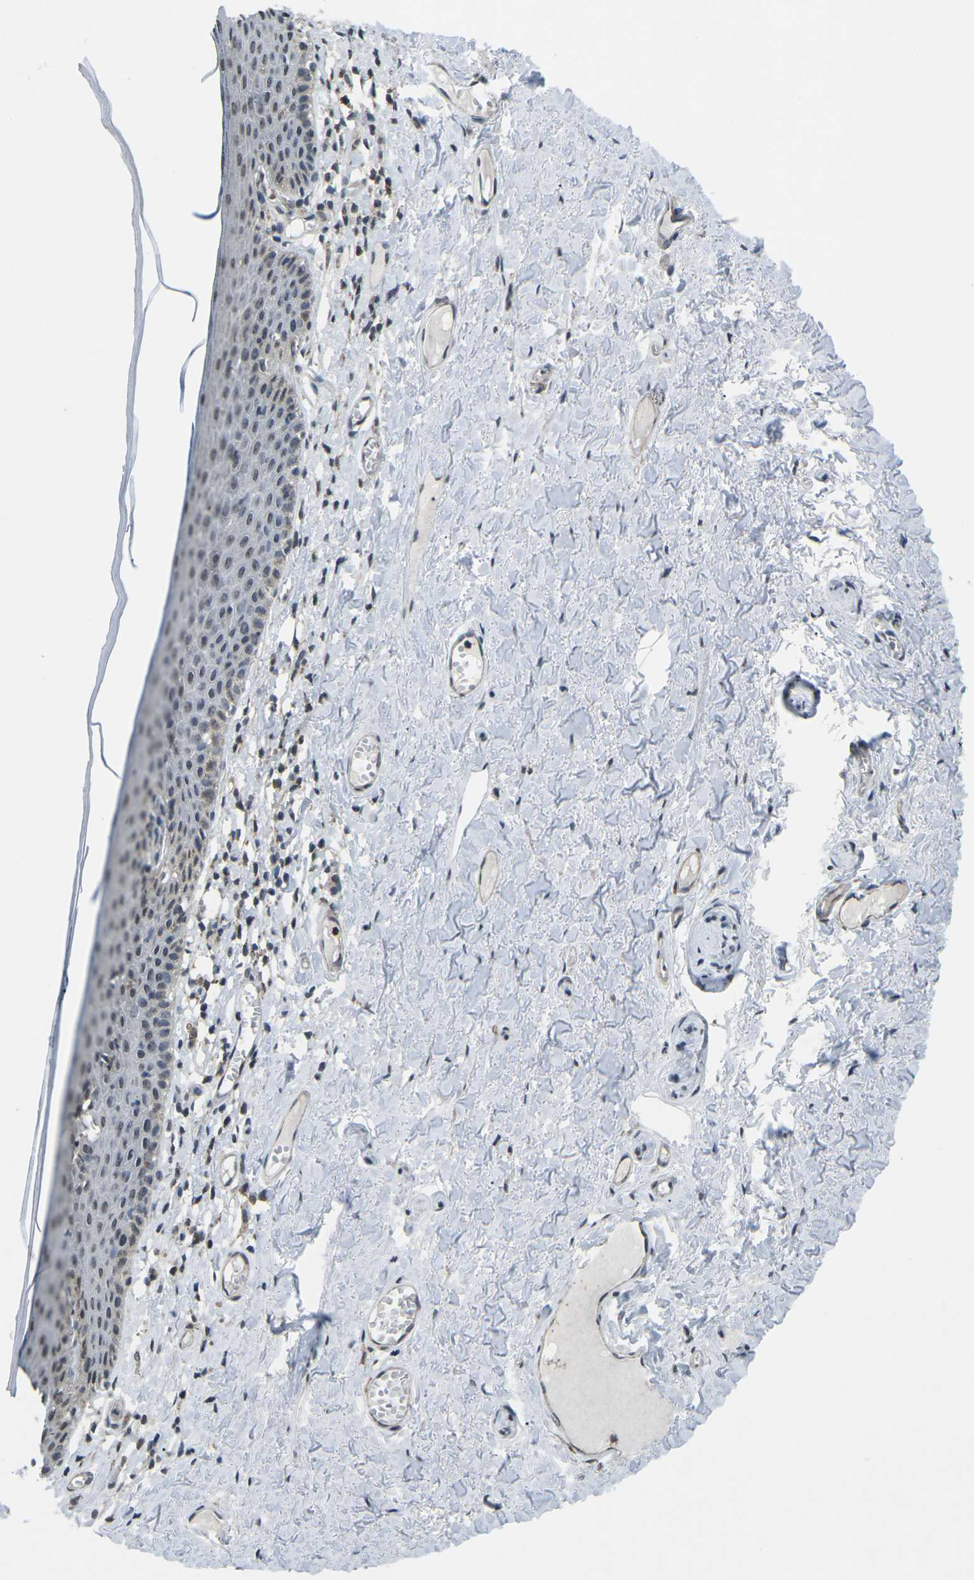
{"staining": {"intensity": "weak", "quantity": "<25%", "location": "cytoplasmic/membranous,nuclear"}, "tissue": "skin", "cell_type": "Epidermal cells", "image_type": "normal", "snomed": [{"axis": "morphology", "description": "Normal tissue, NOS"}, {"axis": "topography", "description": "Adipose tissue"}, {"axis": "topography", "description": "Vascular tissue"}, {"axis": "topography", "description": "Anal"}, {"axis": "topography", "description": "Peripheral nerve tissue"}], "caption": "The photomicrograph shows no significant positivity in epidermal cells of skin. (DAB (3,3'-diaminobenzidine) immunohistochemistry (IHC) visualized using brightfield microscopy, high magnification).", "gene": "TFR2", "patient": {"sex": "female", "age": 54}}